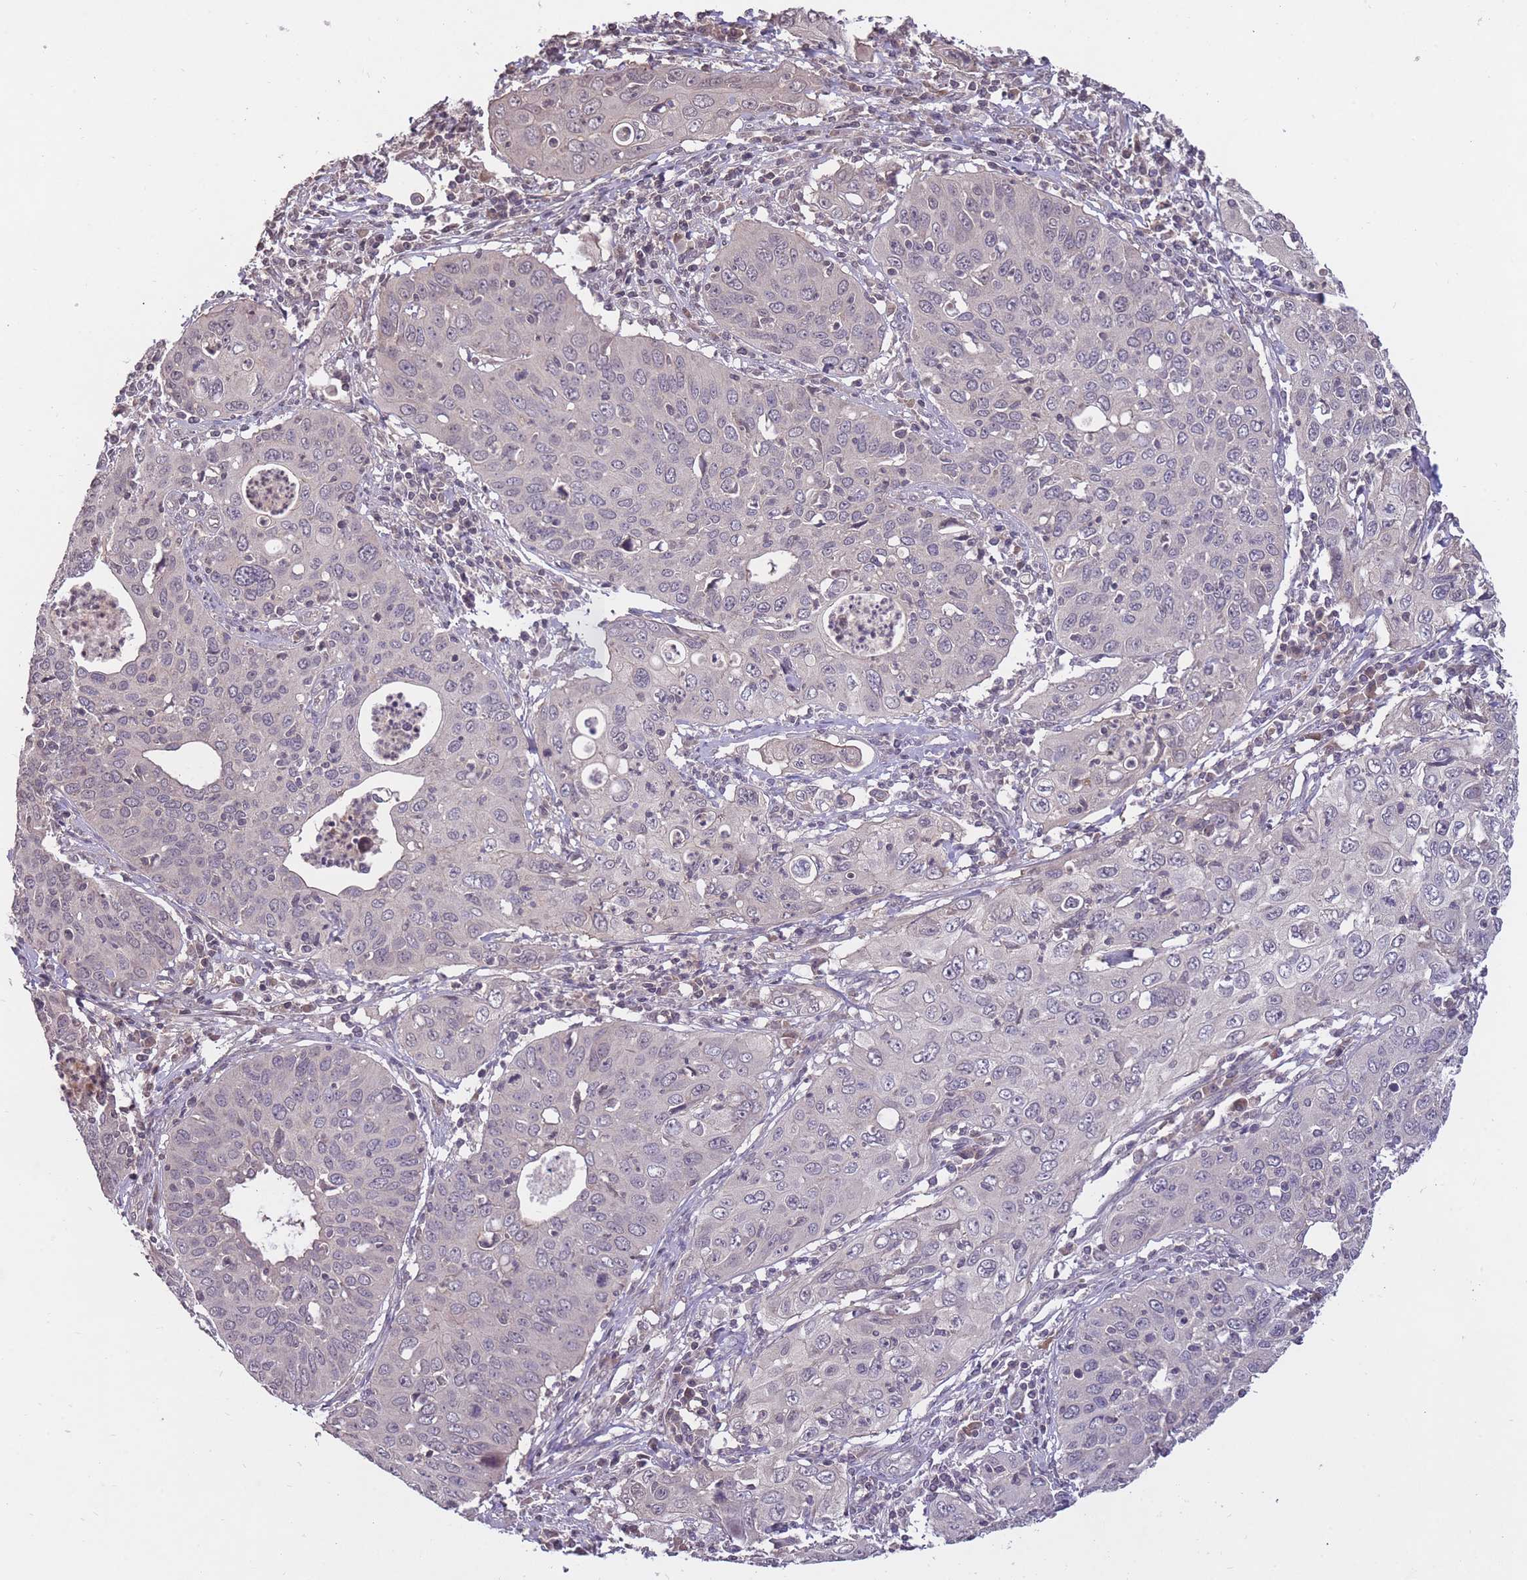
{"staining": {"intensity": "negative", "quantity": "none", "location": "none"}, "tissue": "cervical cancer", "cell_type": "Tumor cells", "image_type": "cancer", "snomed": [{"axis": "morphology", "description": "Squamous cell carcinoma, NOS"}, {"axis": "topography", "description": "Cervix"}], "caption": "Cervical cancer was stained to show a protein in brown. There is no significant expression in tumor cells.", "gene": "ADCYAP1R1", "patient": {"sex": "female", "age": 36}}